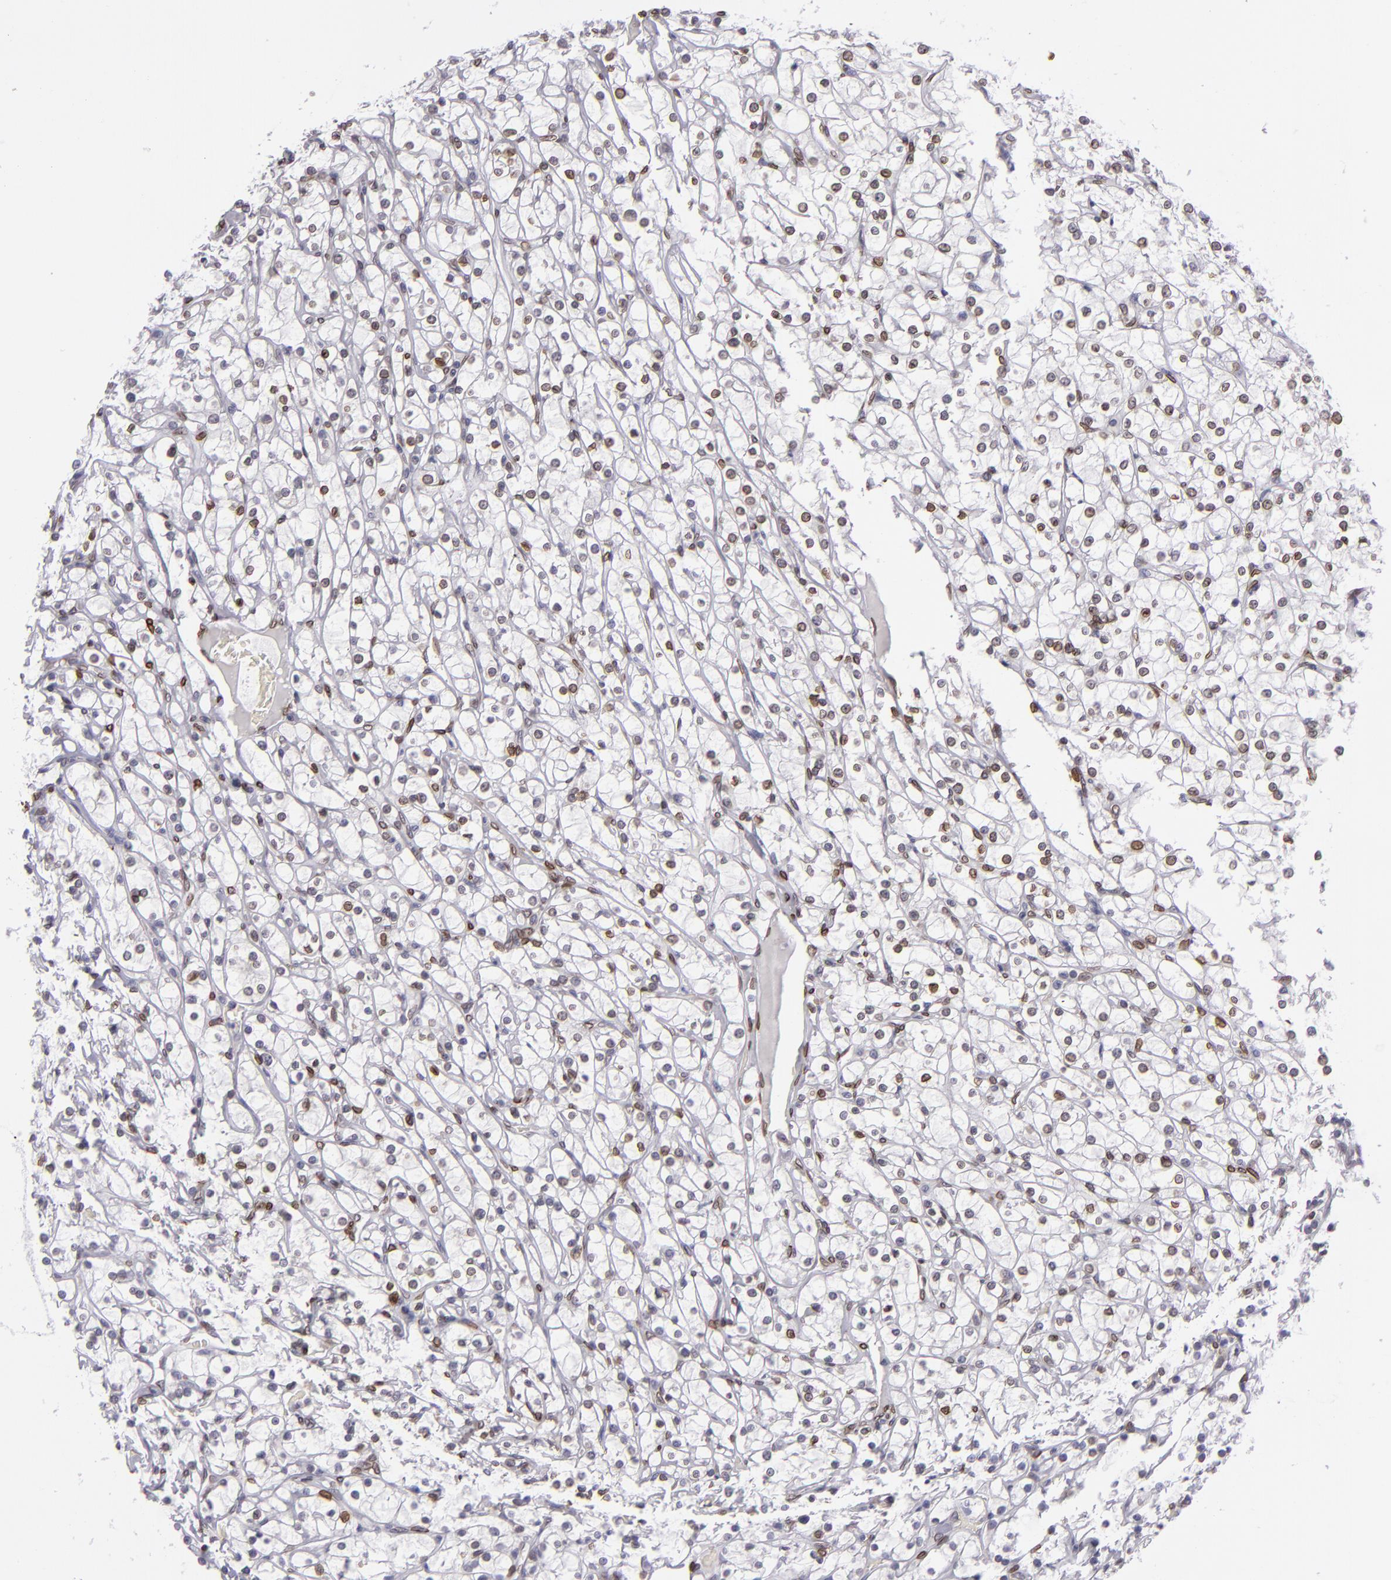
{"staining": {"intensity": "moderate", "quantity": "25%-75%", "location": "nuclear"}, "tissue": "renal cancer", "cell_type": "Tumor cells", "image_type": "cancer", "snomed": [{"axis": "morphology", "description": "Adenocarcinoma, NOS"}, {"axis": "topography", "description": "Kidney"}], "caption": "IHC micrograph of neoplastic tissue: human adenocarcinoma (renal) stained using immunohistochemistry (IHC) reveals medium levels of moderate protein expression localized specifically in the nuclear of tumor cells, appearing as a nuclear brown color.", "gene": "EMD", "patient": {"sex": "female", "age": 73}}